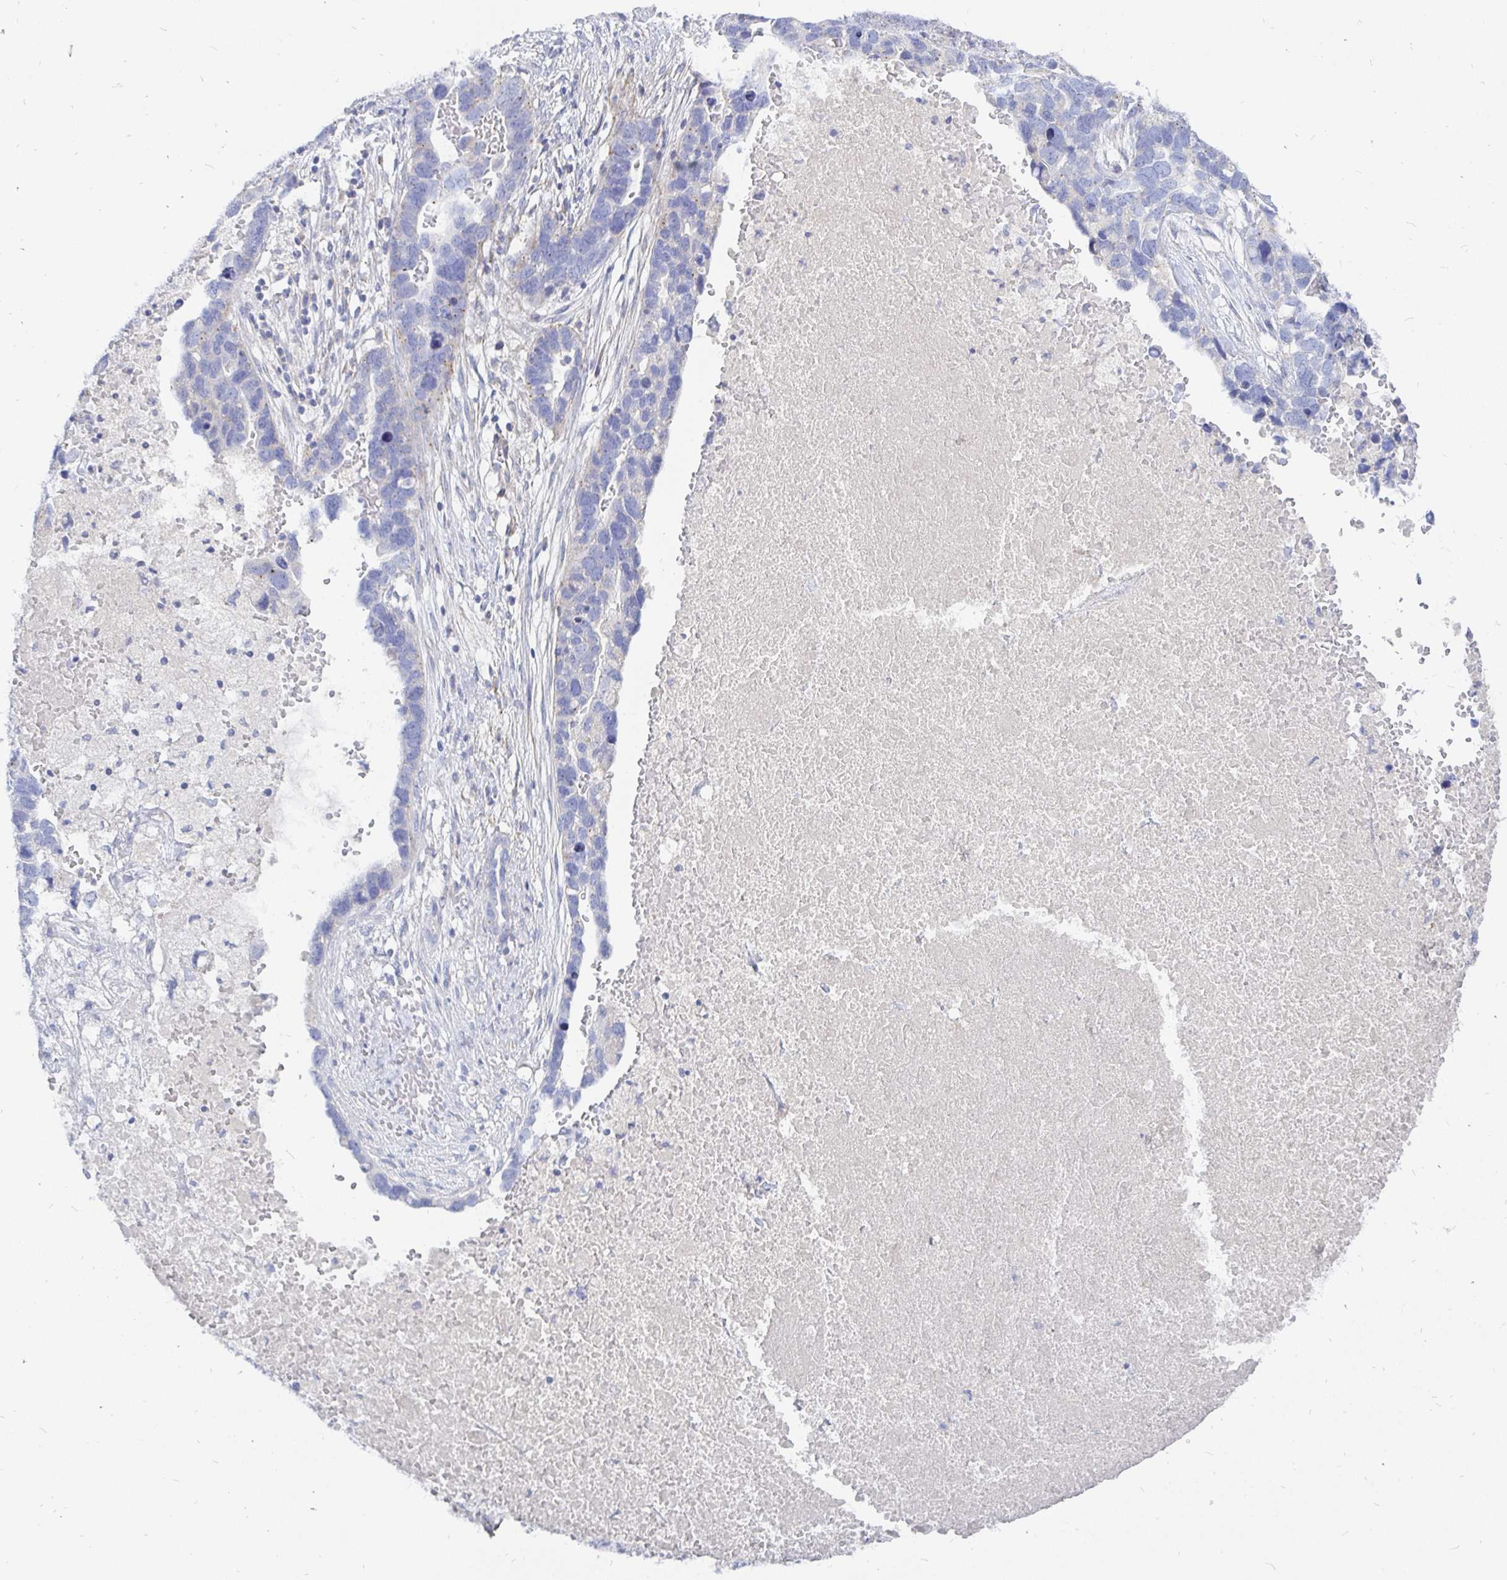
{"staining": {"intensity": "negative", "quantity": "none", "location": "none"}, "tissue": "ovarian cancer", "cell_type": "Tumor cells", "image_type": "cancer", "snomed": [{"axis": "morphology", "description": "Cystadenocarcinoma, serous, NOS"}, {"axis": "topography", "description": "Ovary"}], "caption": "The histopathology image reveals no significant expression in tumor cells of ovarian cancer (serous cystadenocarcinoma).", "gene": "COX16", "patient": {"sex": "female", "age": 54}}